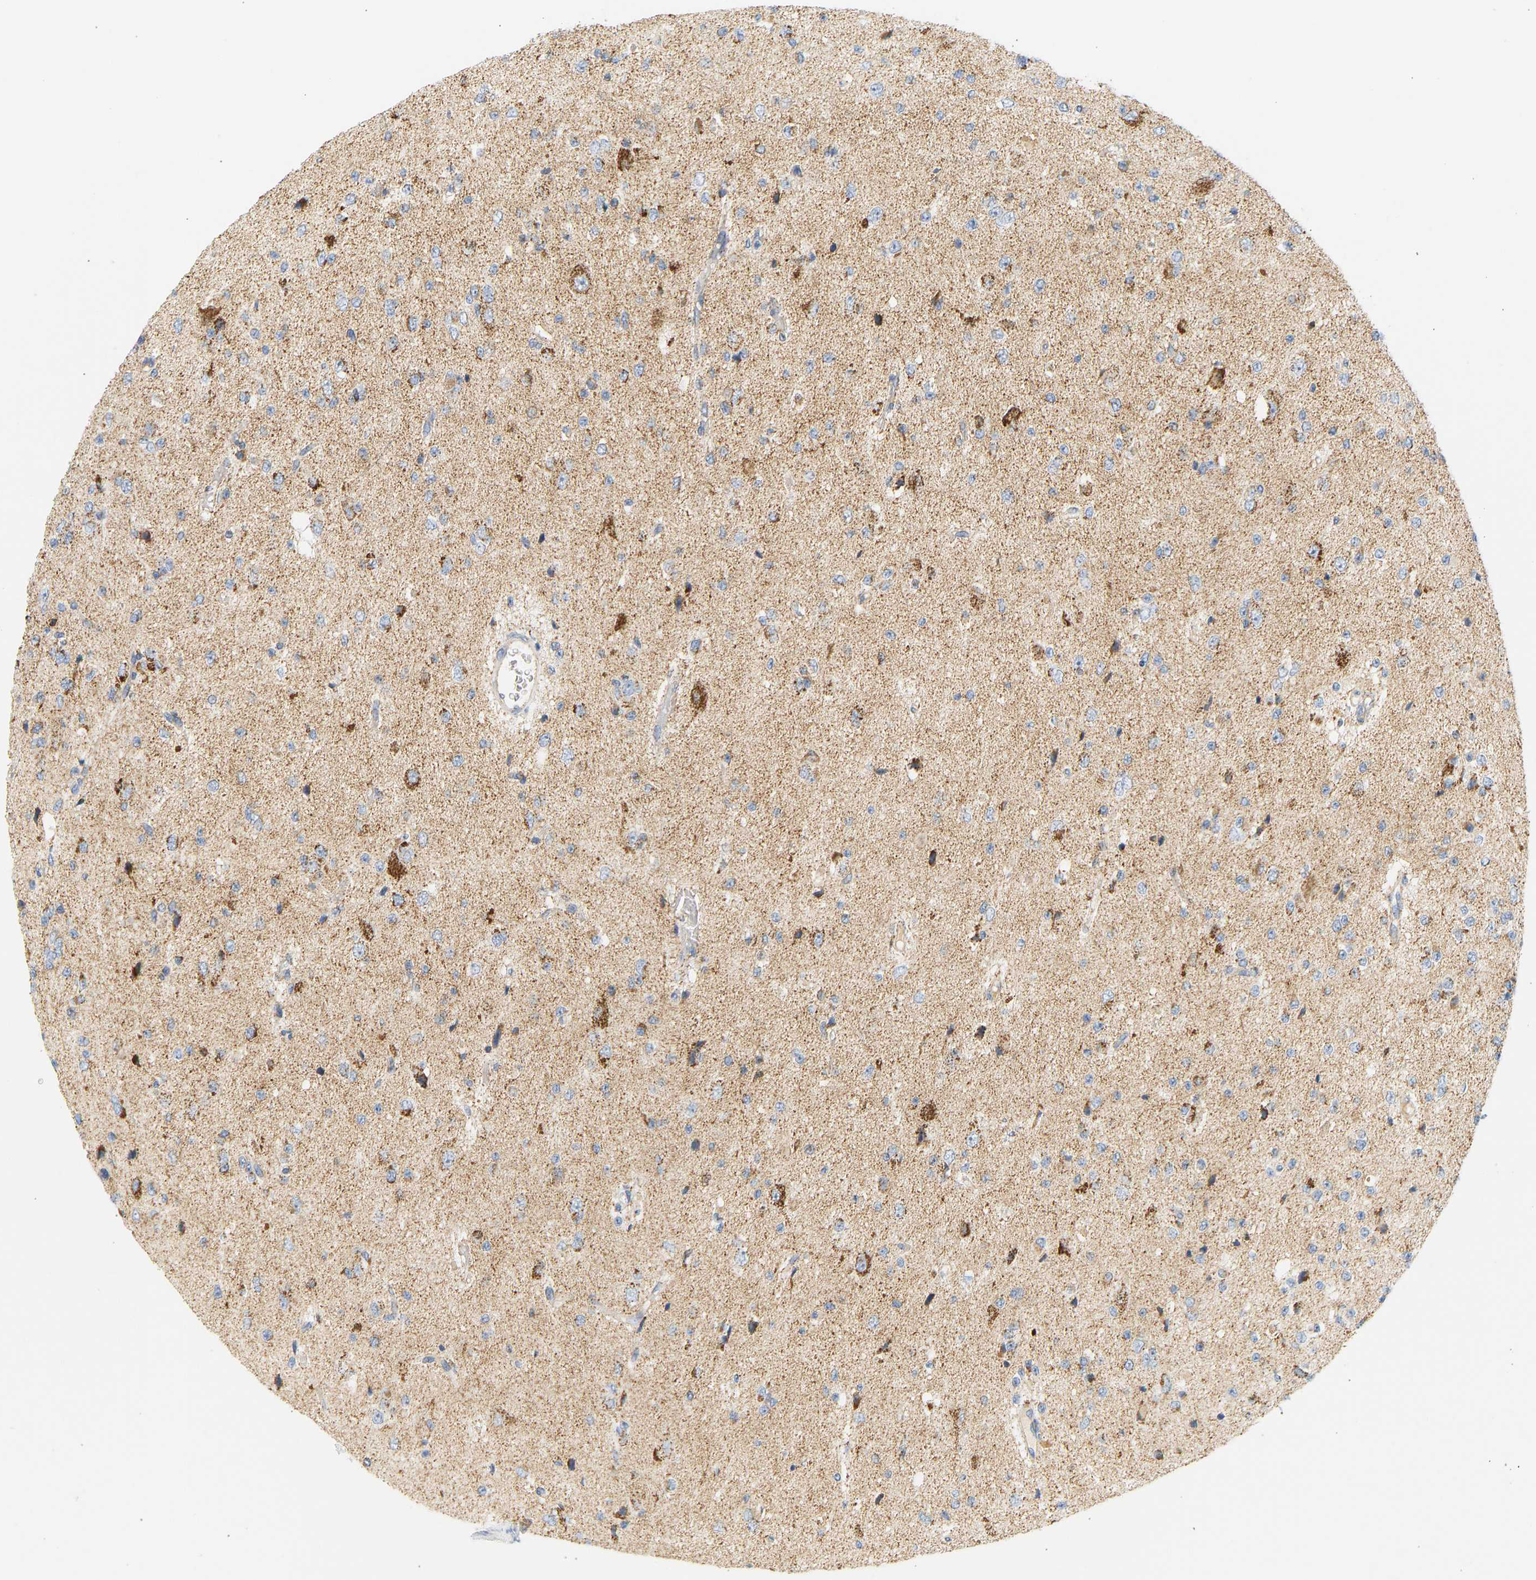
{"staining": {"intensity": "moderate", "quantity": "<25%", "location": "cytoplasmic/membranous"}, "tissue": "glioma", "cell_type": "Tumor cells", "image_type": "cancer", "snomed": [{"axis": "morphology", "description": "Glioma, malignant, High grade"}, {"axis": "topography", "description": "pancreas cauda"}], "caption": "Immunohistochemistry (IHC) of high-grade glioma (malignant) exhibits low levels of moderate cytoplasmic/membranous expression in approximately <25% of tumor cells.", "gene": "GRPEL2", "patient": {"sex": "male", "age": 60}}